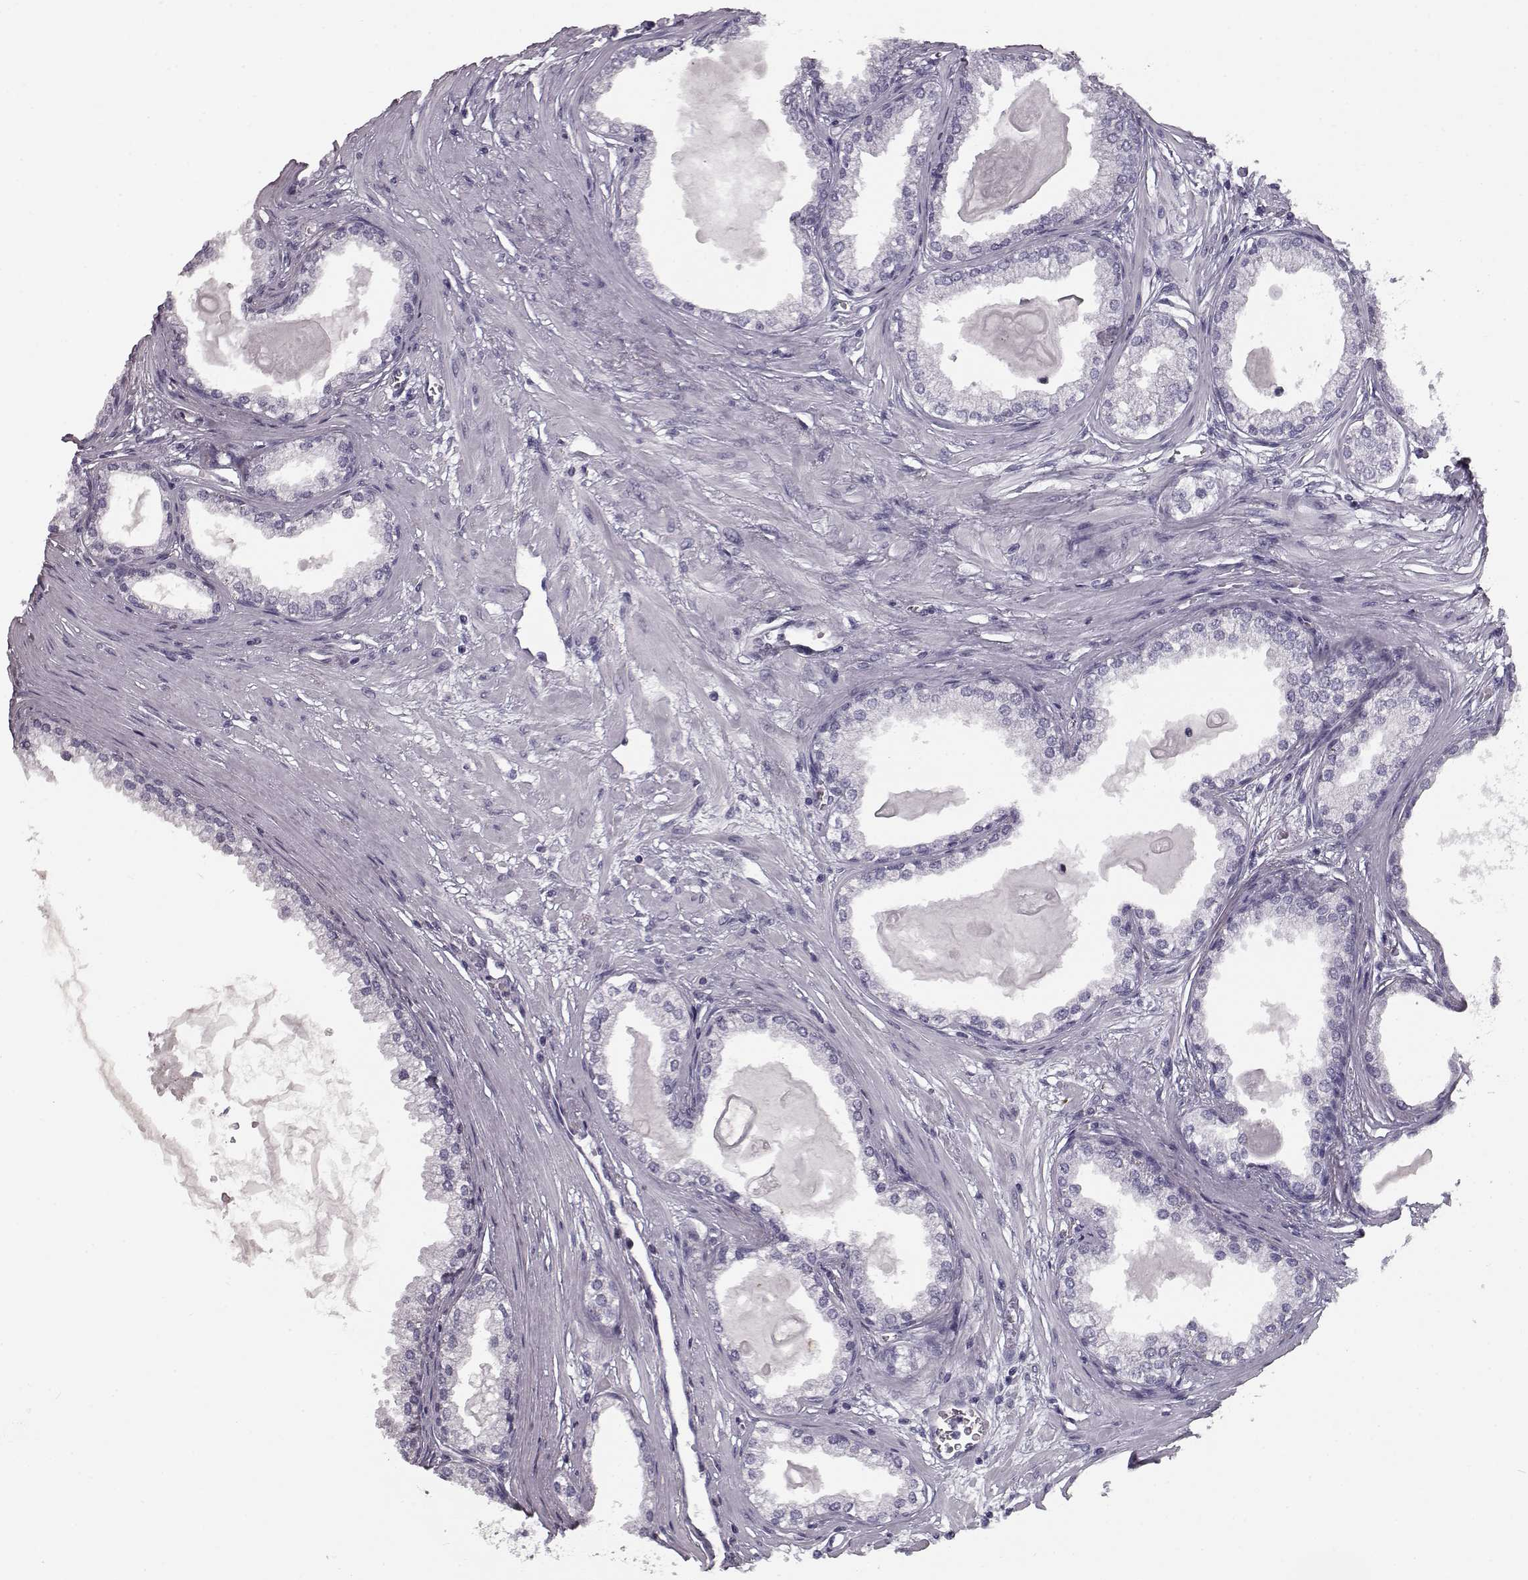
{"staining": {"intensity": "negative", "quantity": "none", "location": "none"}, "tissue": "prostate cancer", "cell_type": "Tumor cells", "image_type": "cancer", "snomed": [{"axis": "morphology", "description": "Normal tissue, NOS"}, {"axis": "morphology", "description": "Adenocarcinoma, High grade"}, {"axis": "topography", "description": "Prostate"}], "caption": "A high-resolution photomicrograph shows immunohistochemistry (IHC) staining of prostate high-grade adenocarcinoma, which shows no significant staining in tumor cells.", "gene": "CCL19", "patient": {"sex": "male", "age": 83}}